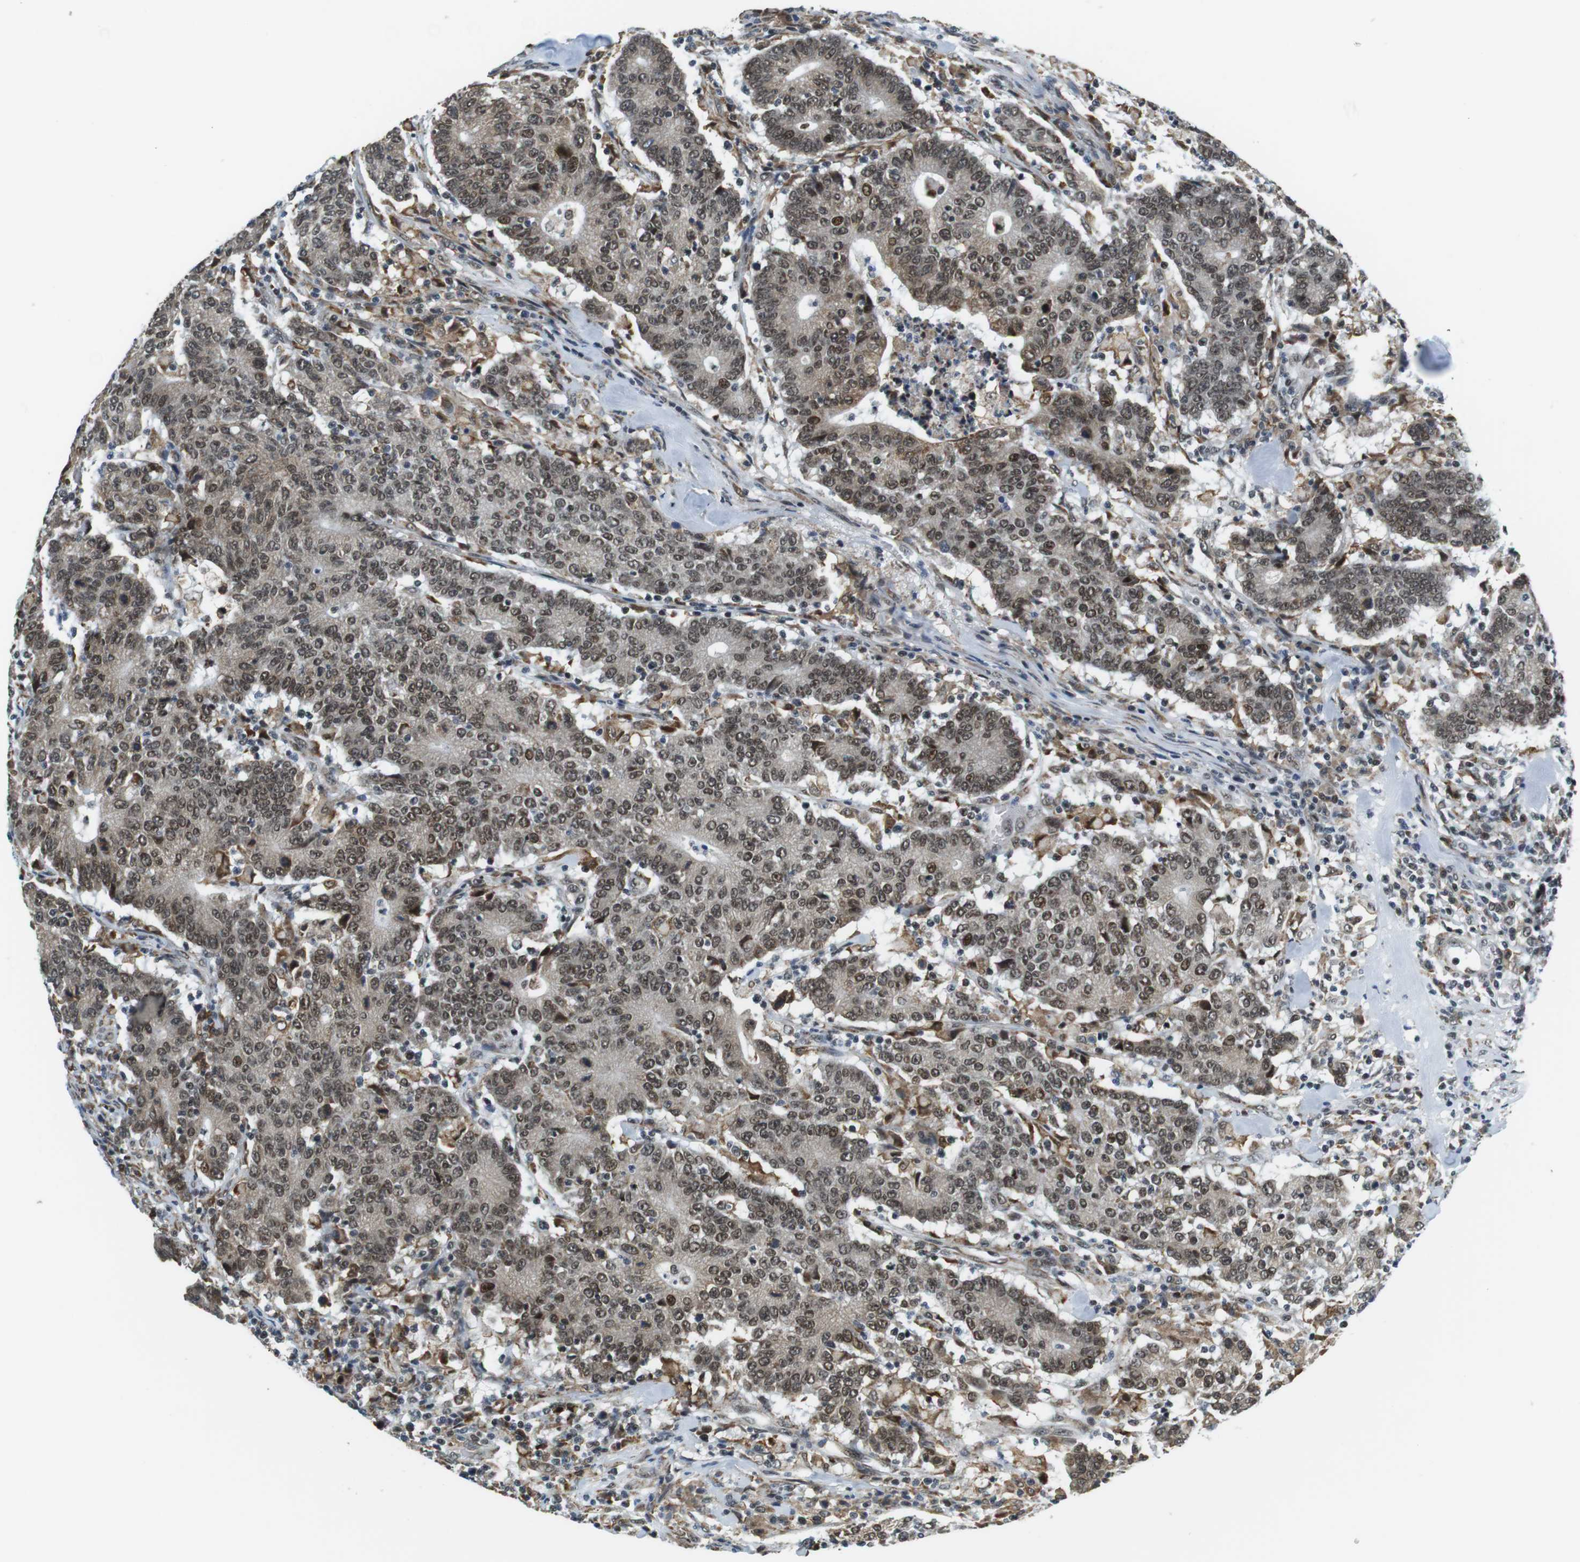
{"staining": {"intensity": "moderate", "quantity": ">75%", "location": "nuclear"}, "tissue": "colorectal cancer", "cell_type": "Tumor cells", "image_type": "cancer", "snomed": [{"axis": "morphology", "description": "Normal tissue, NOS"}, {"axis": "morphology", "description": "Adenocarcinoma, NOS"}, {"axis": "topography", "description": "Colon"}], "caption": "This is a photomicrograph of immunohistochemistry staining of adenocarcinoma (colorectal), which shows moderate expression in the nuclear of tumor cells.", "gene": "RNF38", "patient": {"sex": "female", "age": 75}}